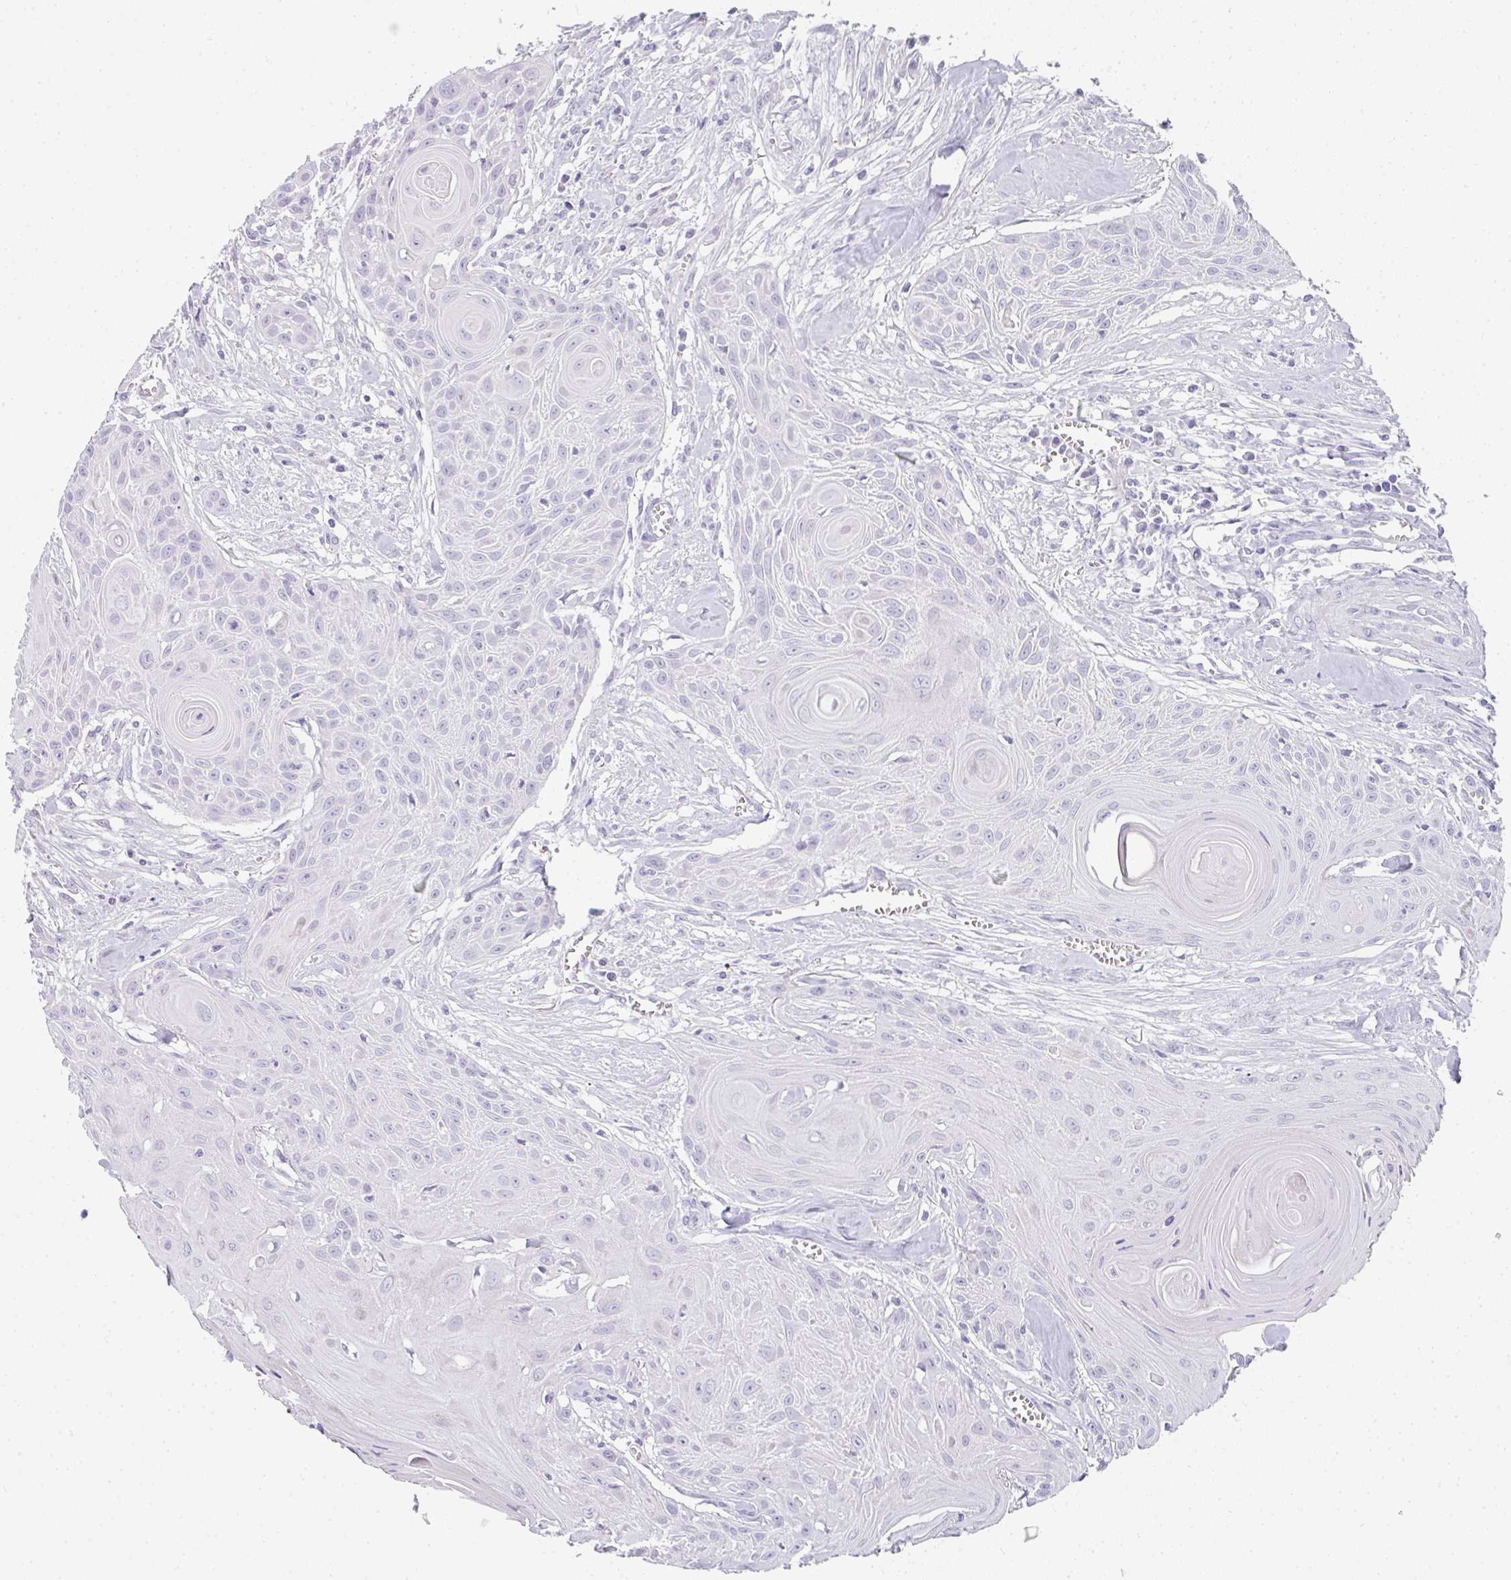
{"staining": {"intensity": "negative", "quantity": "none", "location": "none"}, "tissue": "head and neck cancer", "cell_type": "Tumor cells", "image_type": "cancer", "snomed": [{"axis": "morphology", "description": "Squamous cell carcinoma, NOS"}, {"axis": "topography", "description": "Lymph node"}, {"axis": "topography", "description": "Salivary gland"}, {"axis": "topography", "description": "Head-Neck"}], "caption": "Immunohistochemistry (IHC) of head and neck cancer (squamous cell carcinoma) reveals no staining in tumor cells. (Immunohistochemistry (IHC), brightfield microscopy, high magnification).", "gene": "NEU2", "patient": {"sex": "female", "age": 74}}